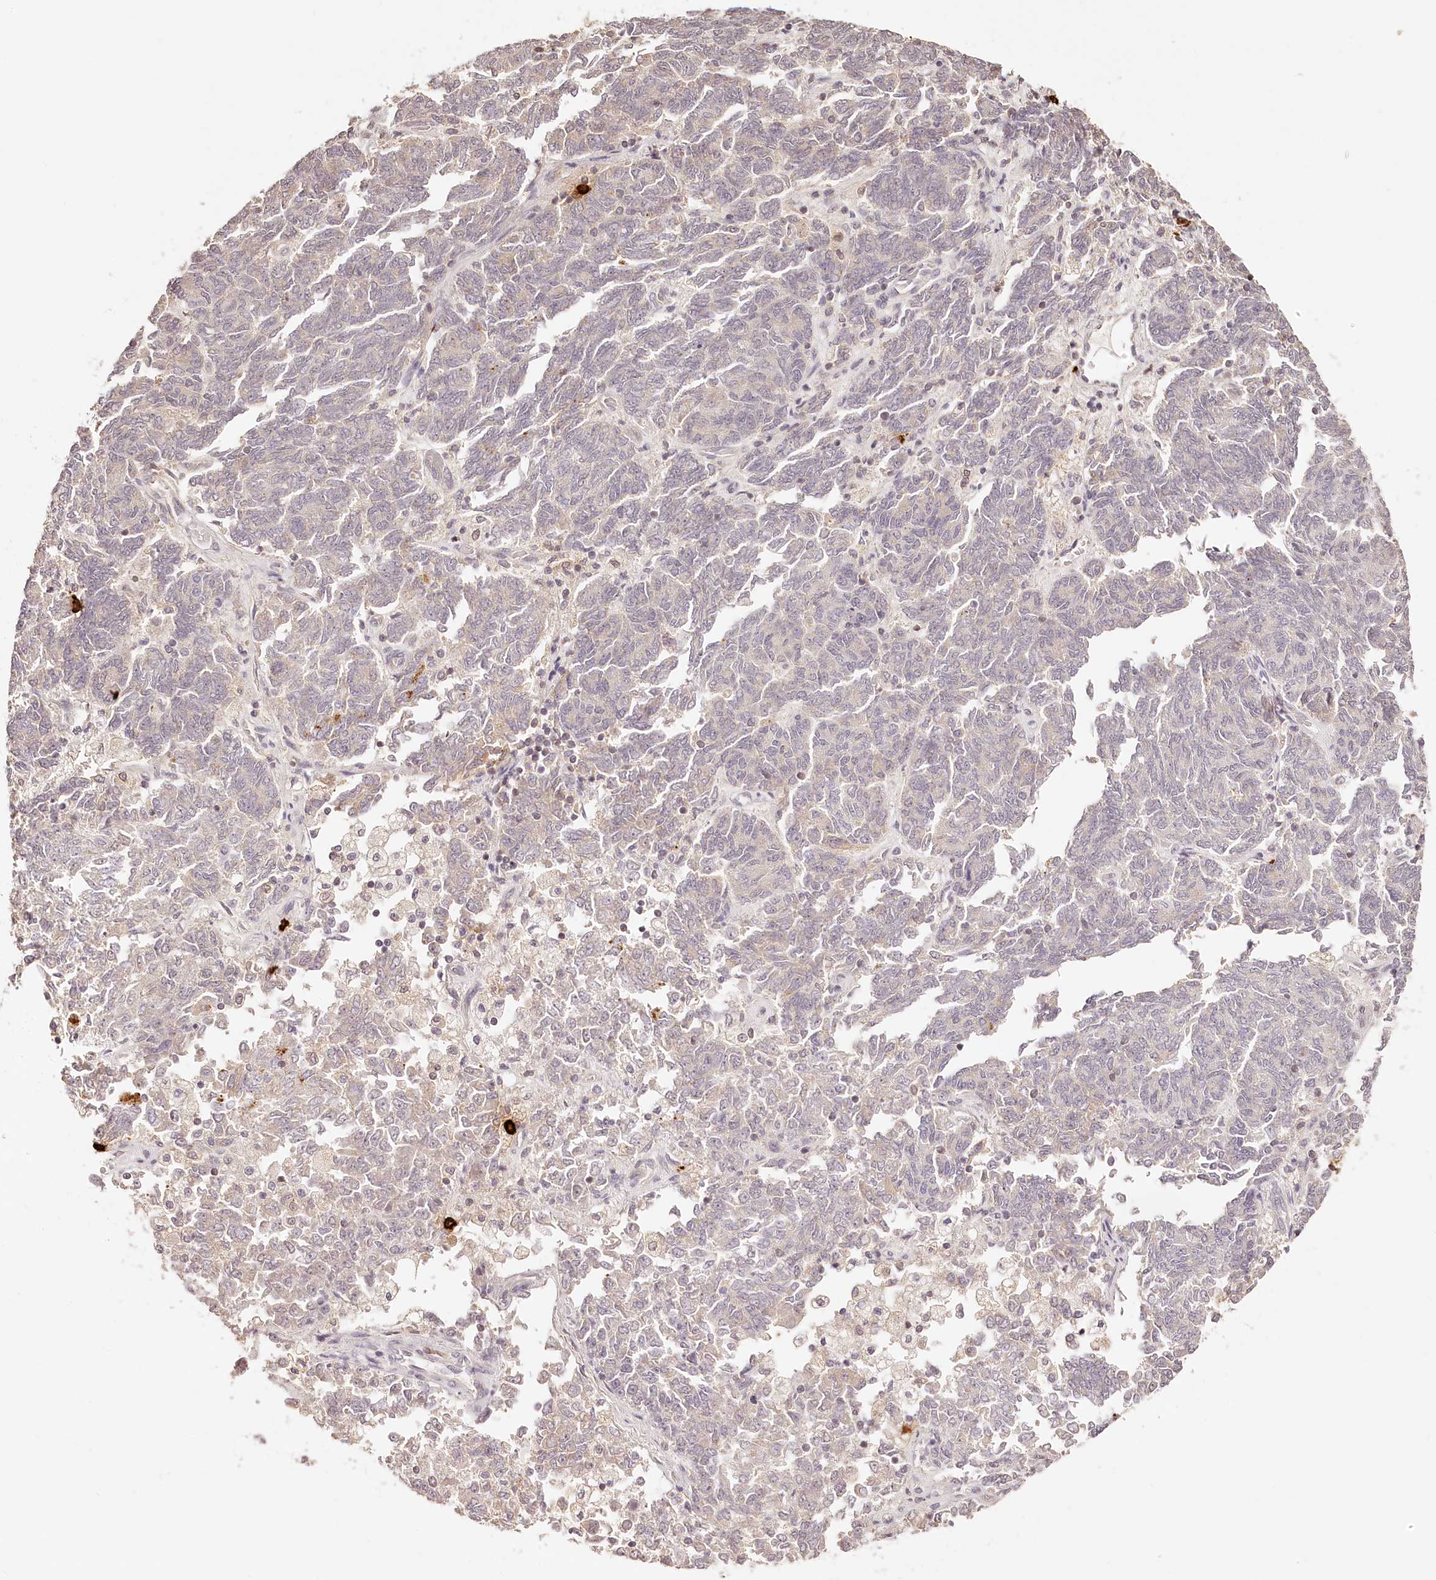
{"staining": {"intensity": "negative", "quantity": "none", "location": "none"}, "tissue": "endometrial cancer", "cell_type": "Tumor cells", "image_type": "cancer", "snomed": [{"axis": "morphology", "description": "Adenocarcinoma, NOS"}, {"axis": "topography", "description": "Endometrium"}], "caption": "Tumor cells show no significant protein expression in adenocarcinoma (endometrial).", "gene": "SYNGR1", "patient": {"sex": "female", "age": 80}}